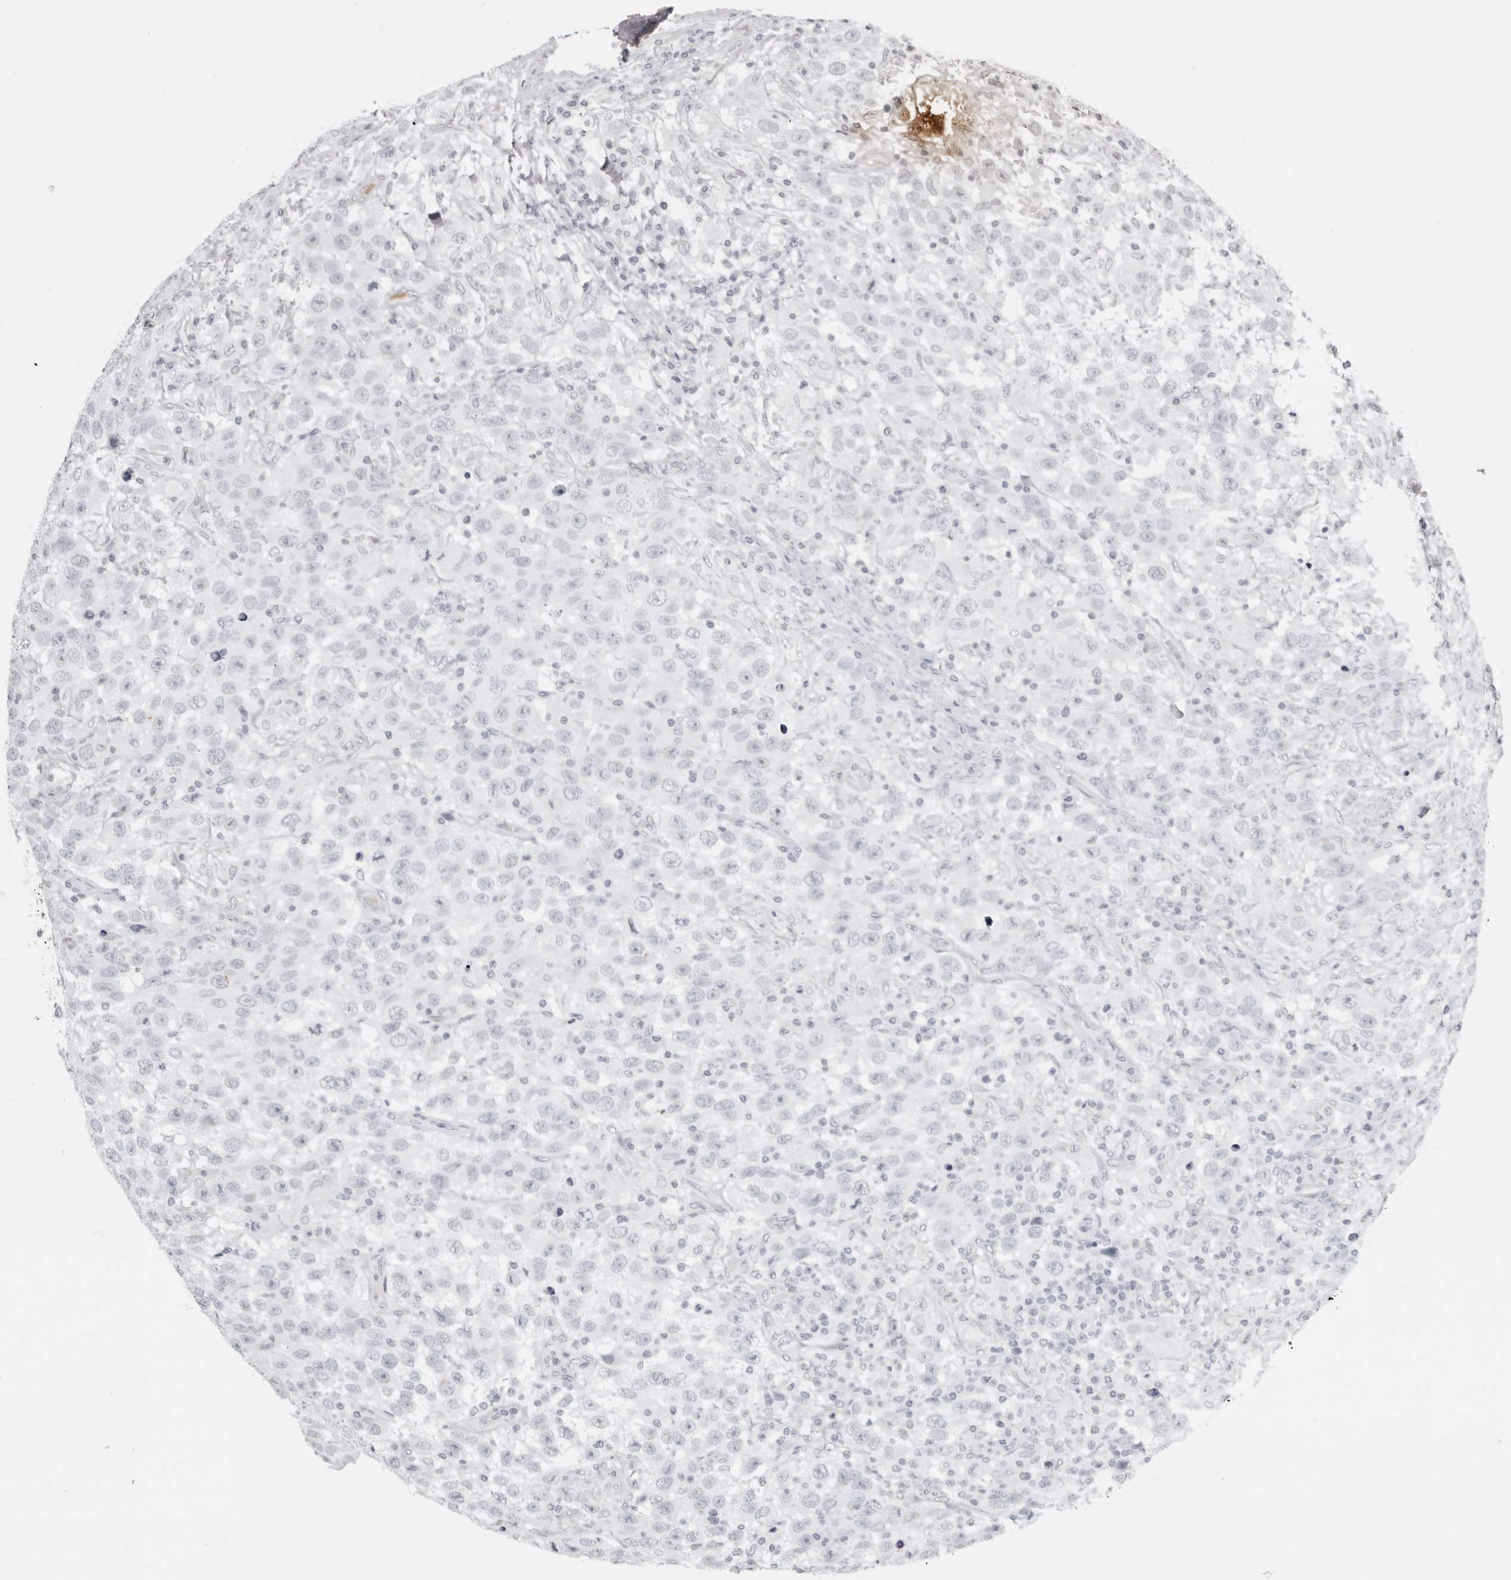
{"staining": {"intensity": "negative", "quantity": "none", "location": "none"}, "tissue": "testis cancer", "cell_type": "Tumor cells", "image_type": "cancer", "snomed": [{"axis": "morphology", "description": "Seminoma, NOS"}, {"axis": "topography", "description": "Testis"}], "caption": "A micrograph of testis seminoma stained for a protein shows no brown staining in tumor cells.", "gene": "SERPINF2", "patient": {"sex": "male", "age": 41}}